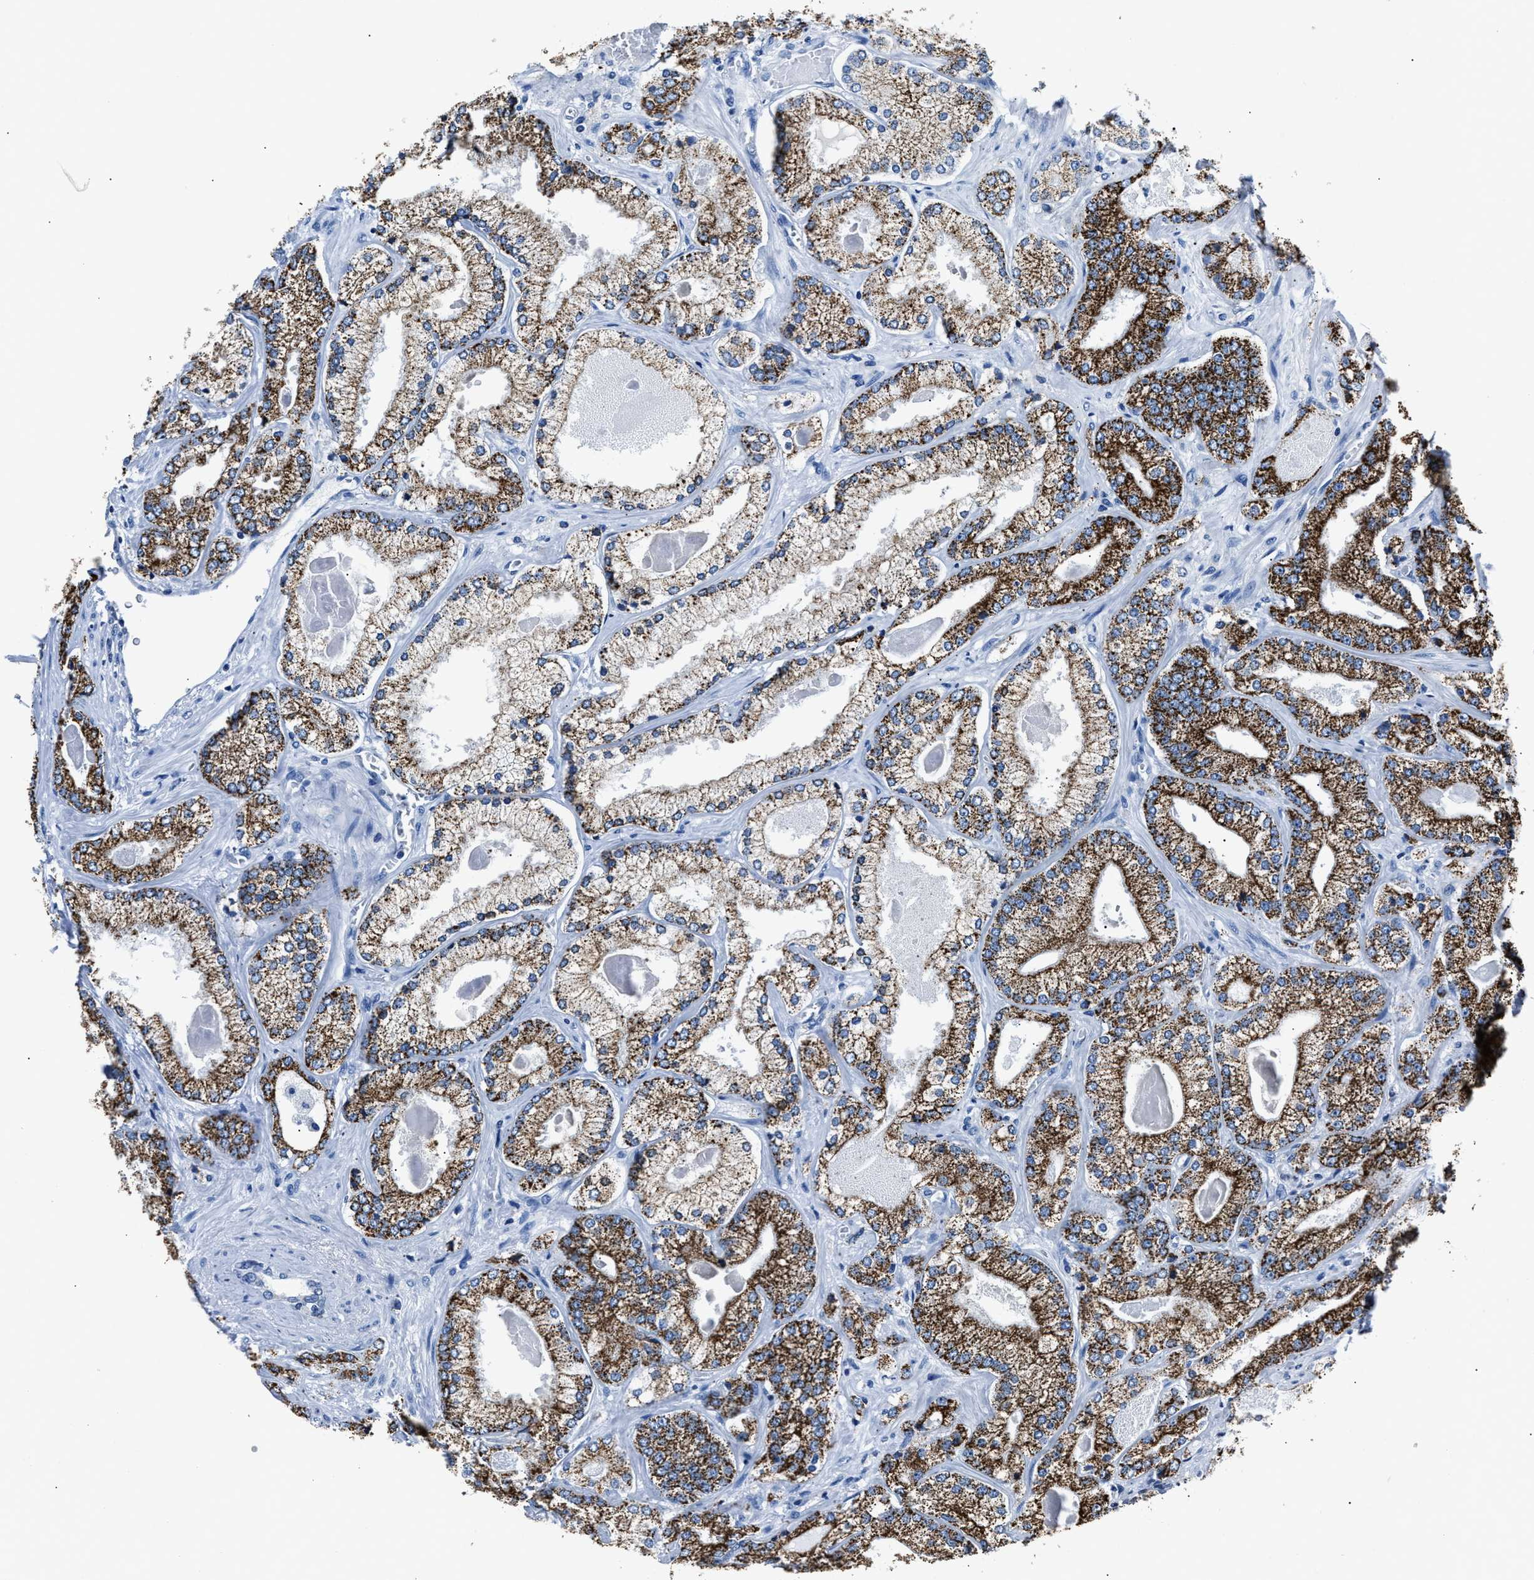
{"staining": {"intensity": "strong", "quantity": ">75%", "location": "cytoplasmic/membranous"}, "tissue": "prostate cancer", "cell_type": "Tumor cells", "image_type": "cancer", "snomed": [{"axis": "morphology", "description": "Adenocarcinoma, Low grade"}, {"axis": "topography", "description": "Prostate"}], "caption": "IHC staining of prostate low-grade adenocarcinoma, which shows high levels of strong cytoplasmic/membranous staining in about >75% of tumor cells indicating strong cytoplasmic/membranous protein staining. The staining was performed using DAB (3,3'-diaminobenzidine) (brown) for protein detection and nuclei were counterstained in hematoxylin (blue).", "gene": "AMACR", "patient": {"sex": "male", "age": 65}}